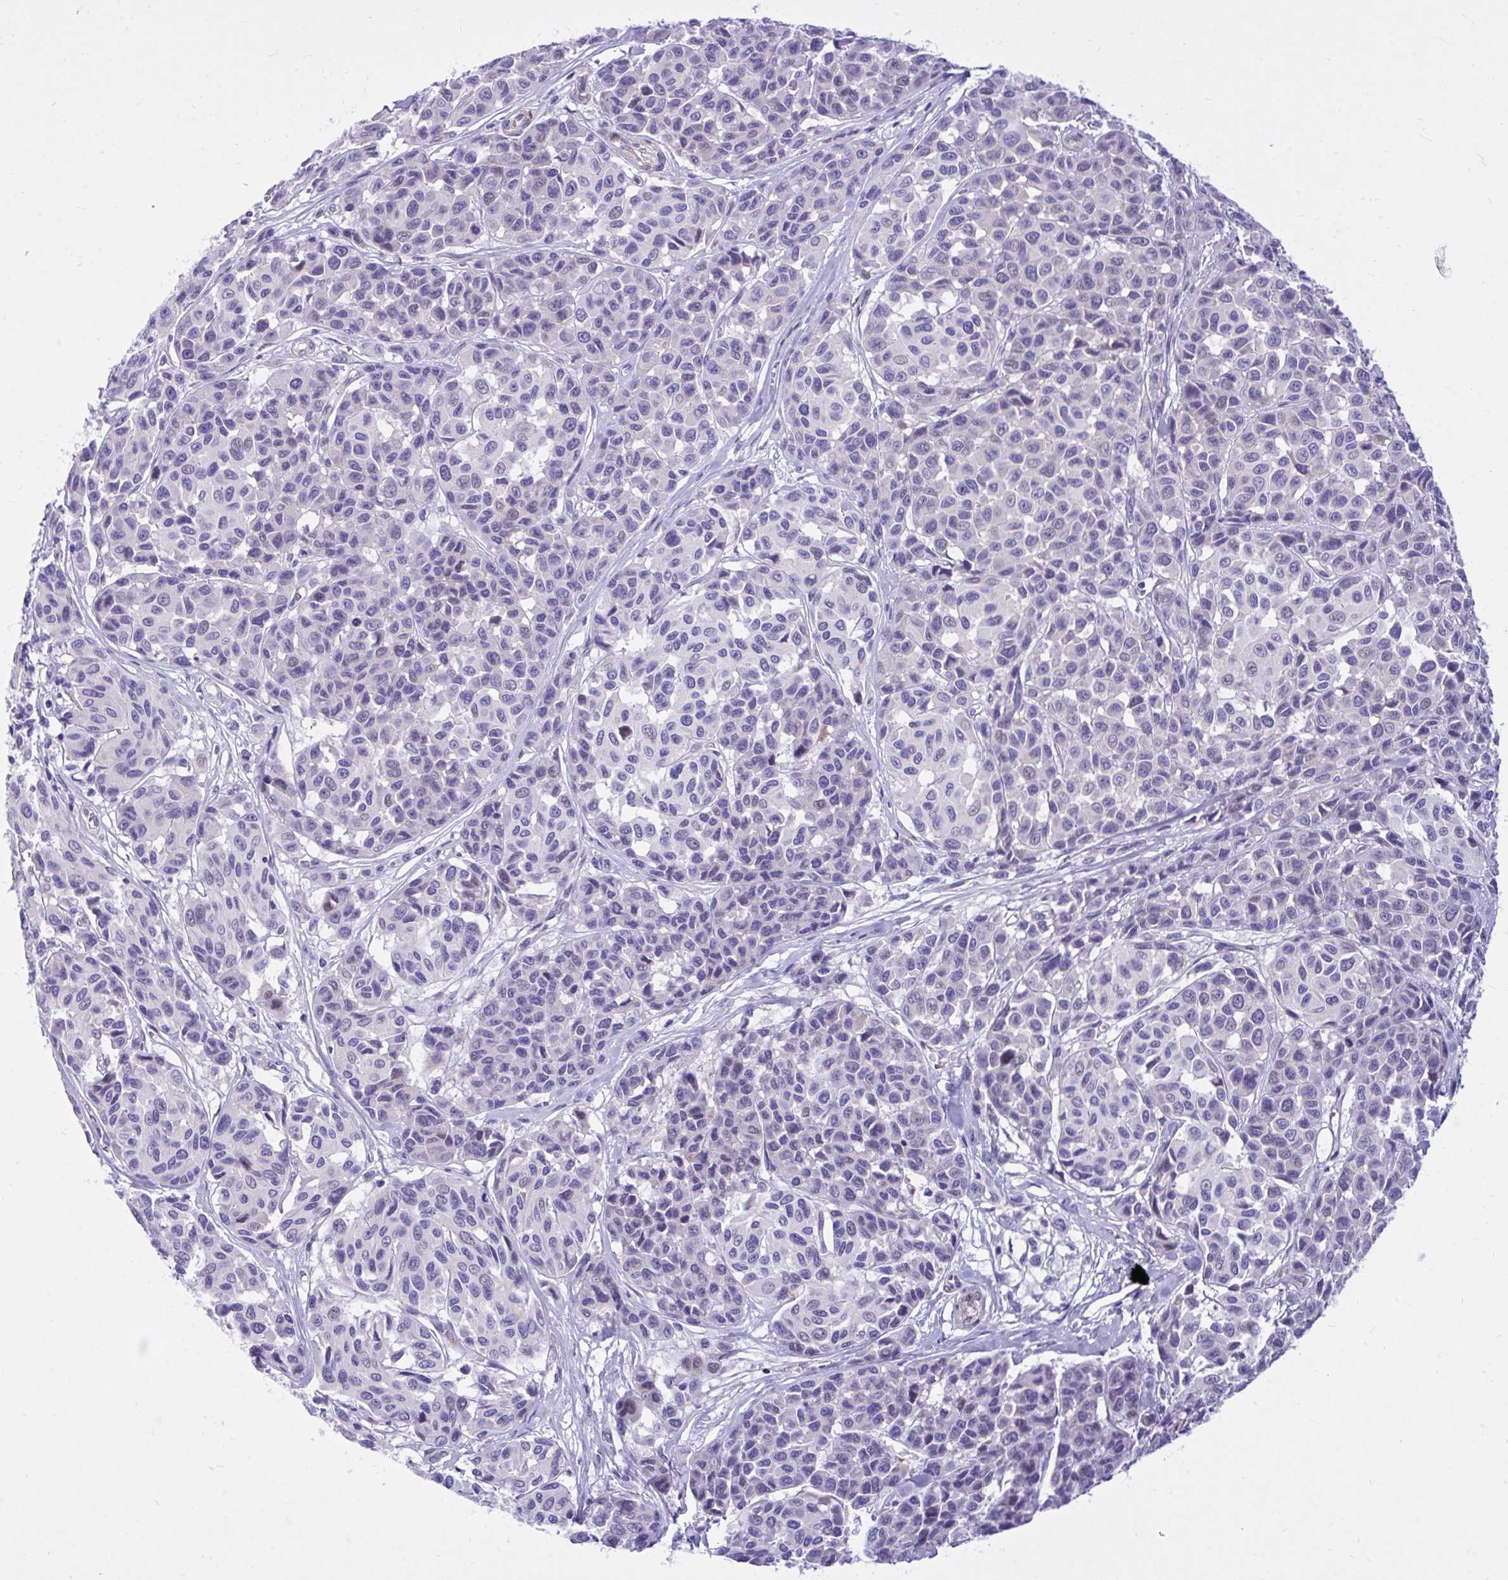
{"staining": {"intensity": "negative", "quantity": "none", "location": "none"}, "tissue": "melanoma", "cell_type": "Tumor cells", "image_type": "cancer", "snomed": [{"axis": "morphology", "description": "Malignant melanoma, NOS"}, {"axis": "topography", "description": "Skin"}], "caption": "Immunohistochemical staining of human malignant melanoma exhibits no significant expression in tumor cells.", "gene": "ADAMTSL1", "patient": {"sex": "female", "age": 66}}